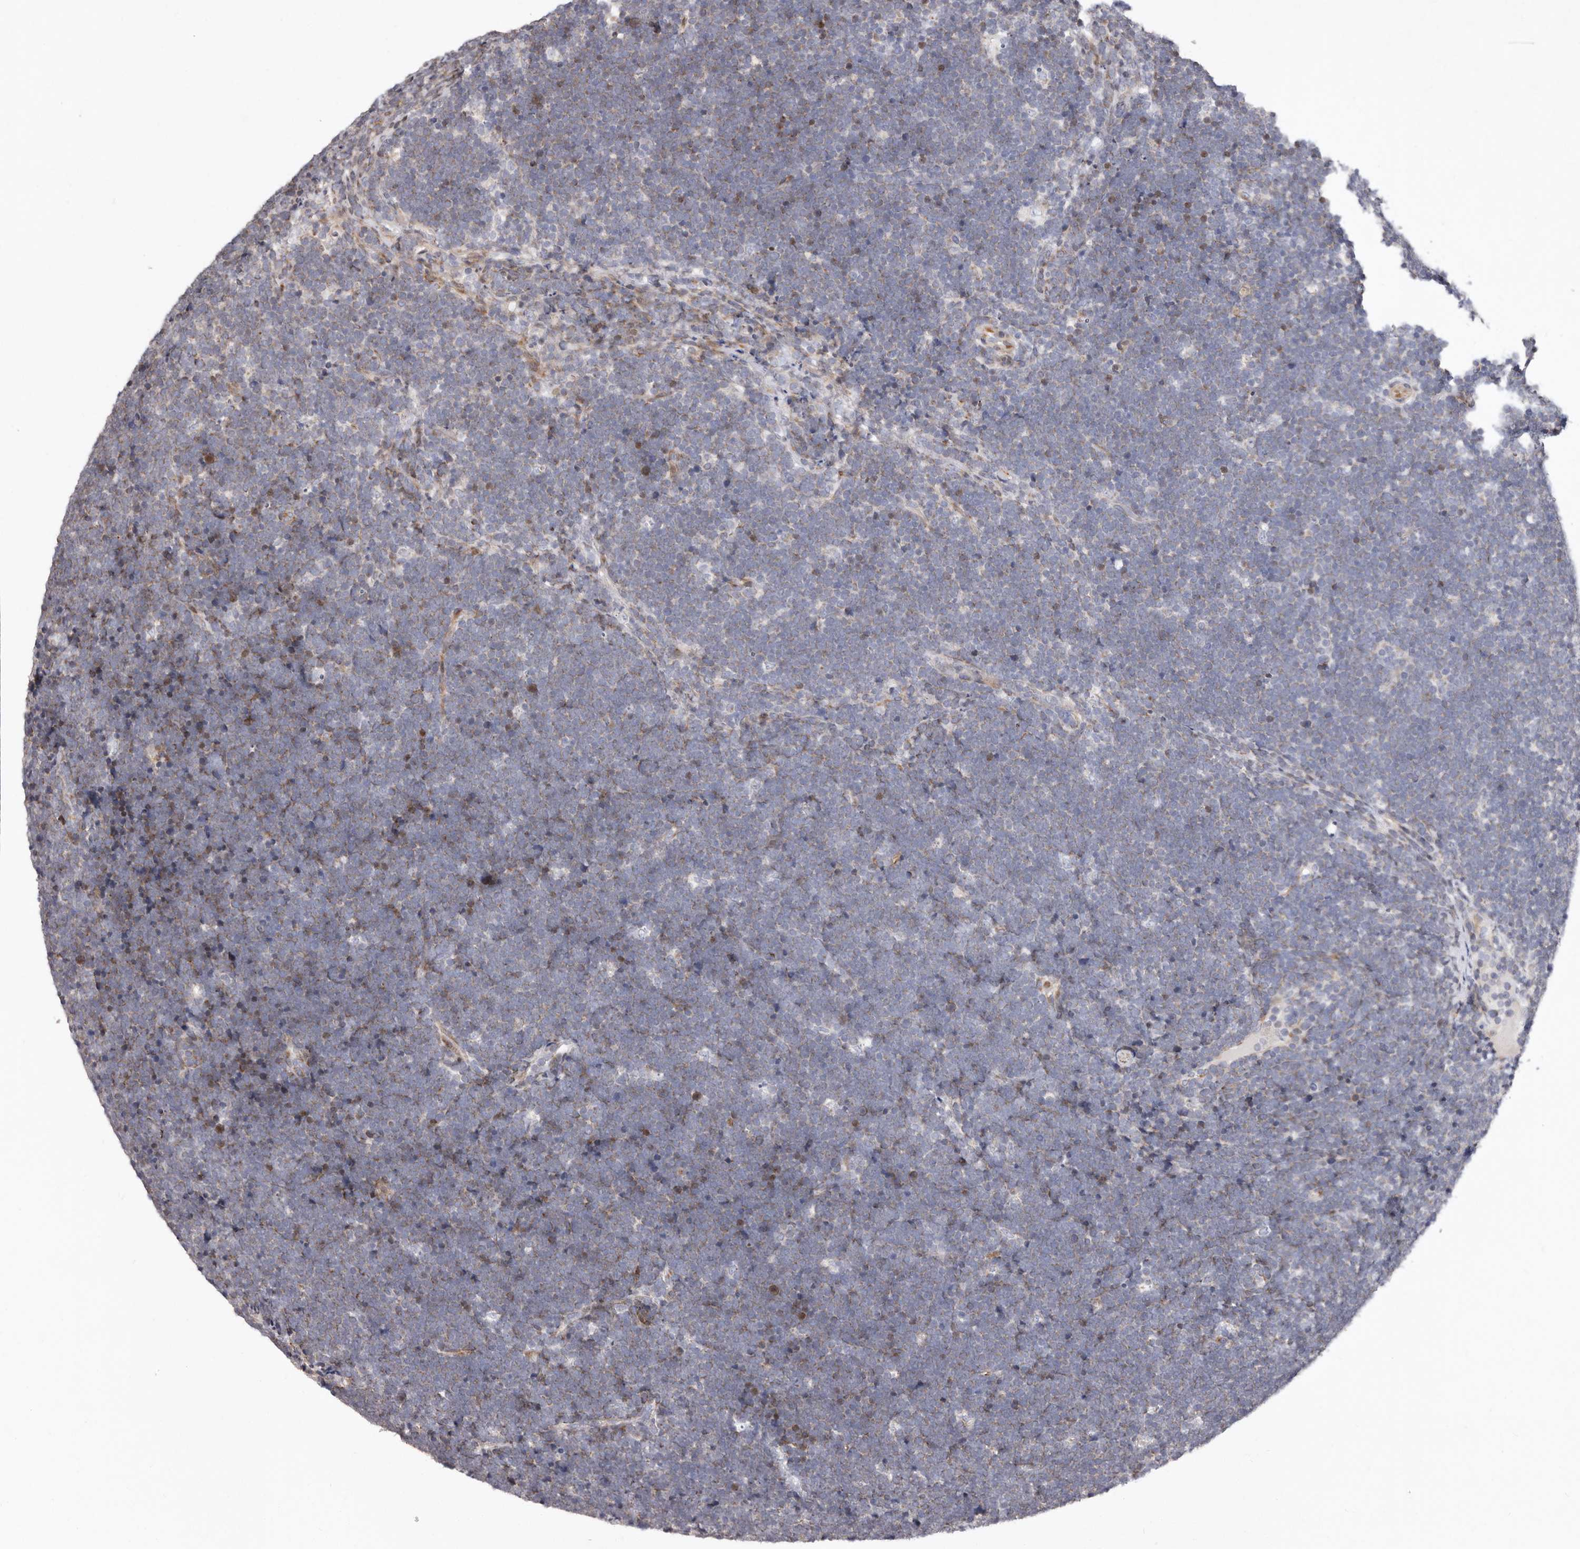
{"staining": {"intensity": "moderate", "quantity": "<25%", "location": "cytoplasmic/membranous,nuclear"}, "tissue": "lymphoma", "cell_type": "Tumor cells", "image_type": "cancer", "snomed": [{"axis": "morphology", "description": "Malignant lymphoma, non-Hodgkin's type, High grade"}, {"axis": "topography", "description": "Lymph node"}], "caption": "Malignant lymphoma, non-Hodgkin's type (high-grade) was stained to show a protein in brown. There is low levels of moderate cytoplasmic/membranous and nuclear positivity in about <25% of tumor cells.", "gene": "TIMM17B", "patient": {"sex": "male", "age": 13}}